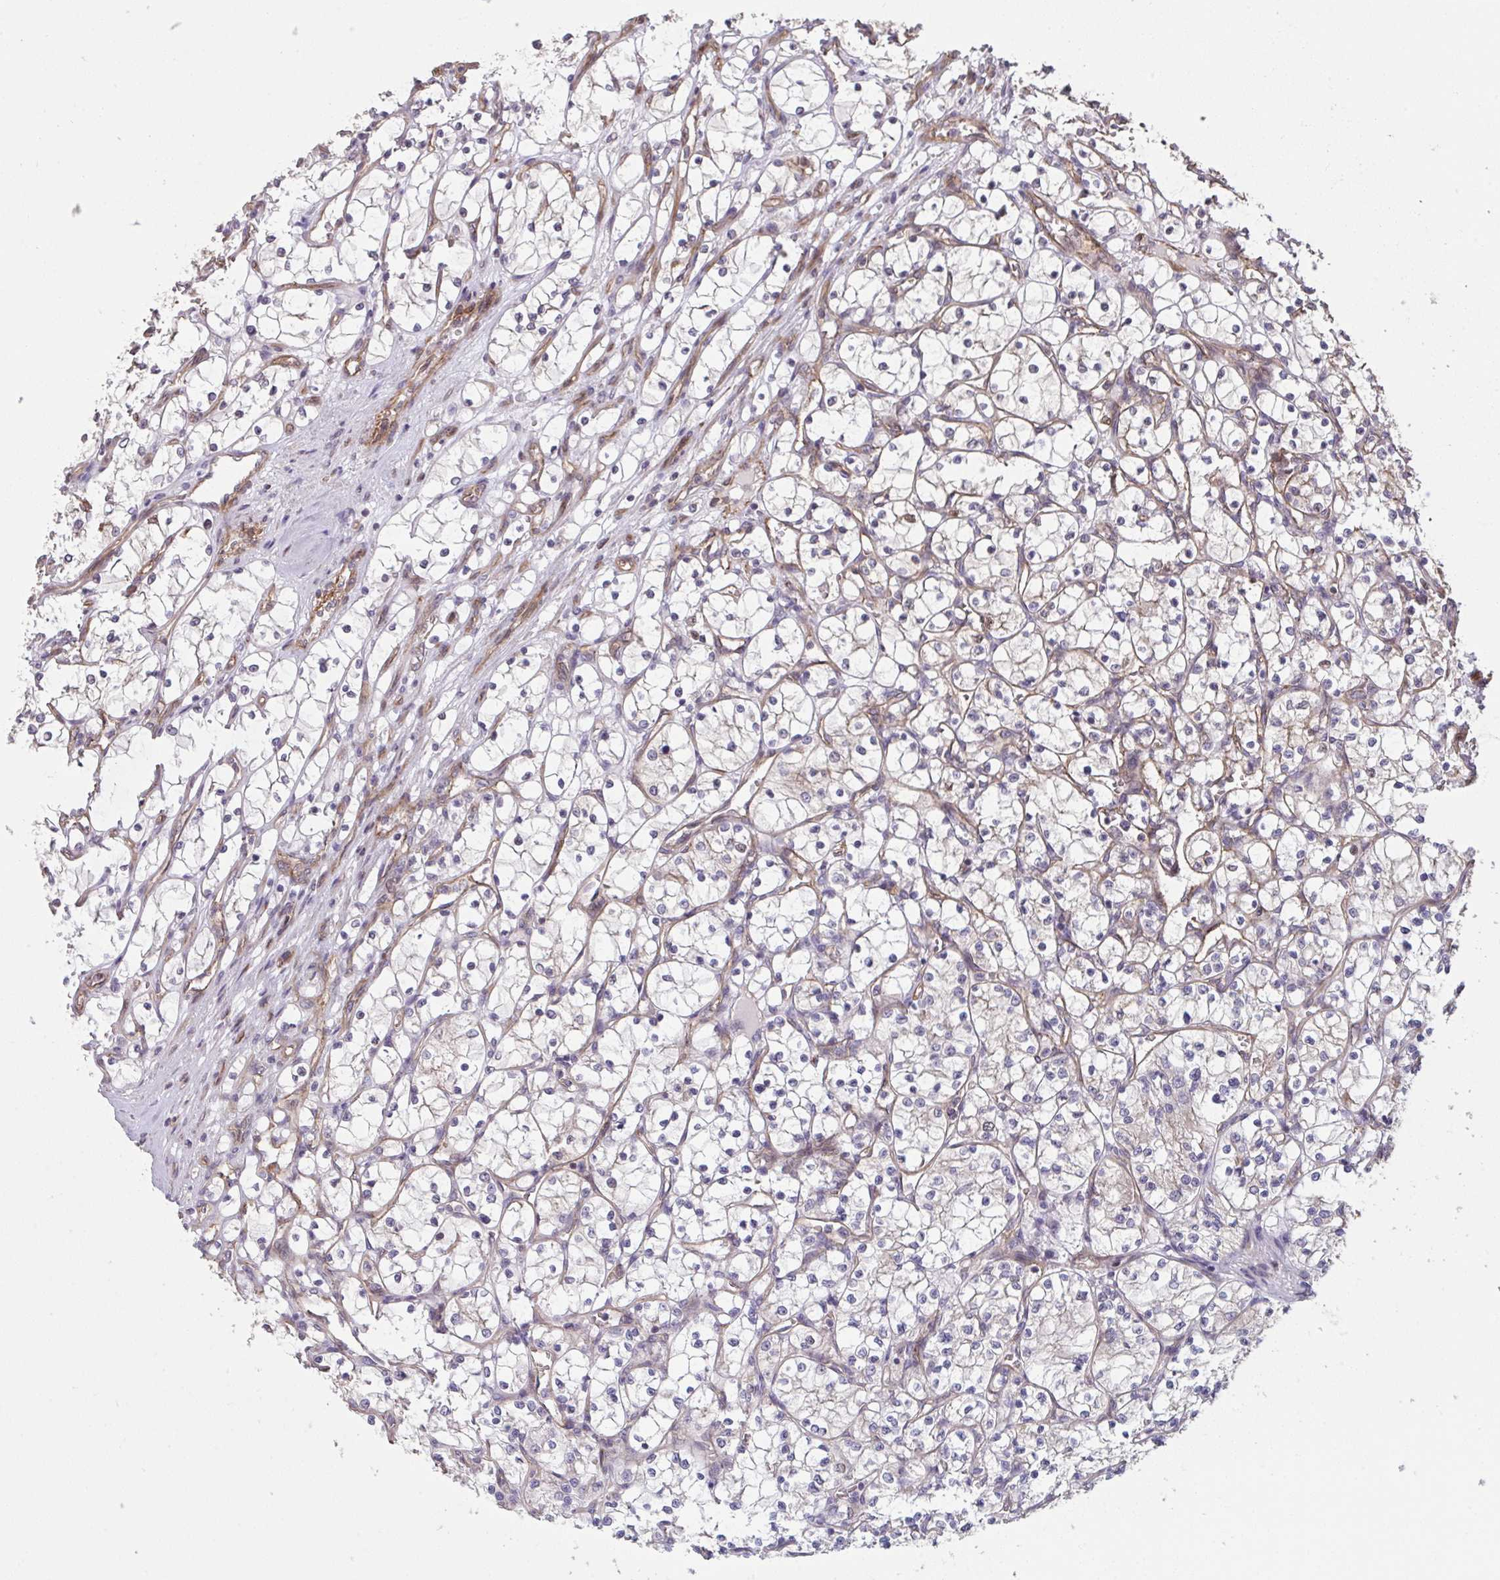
{"staining": {"intensity": "negative", "quantity": "none", "location": "none"}, "tissue": "renal cancer", "cell_type": "Tumor cells", "image_type": "cancer", "snomed": [{"axis": "morphology", "description": "Adenocarcinoma, NOS"}, {"axis": "topography", "description": "Kidney"}], "caption": "Immunohistochemistry of renal cancer shows no staining in tumor cells. (DAB IHC visualized using brightfield microscopy, high magnification).", "gene": "IPO5", "patient": {"sex": "female", "age": 69}}